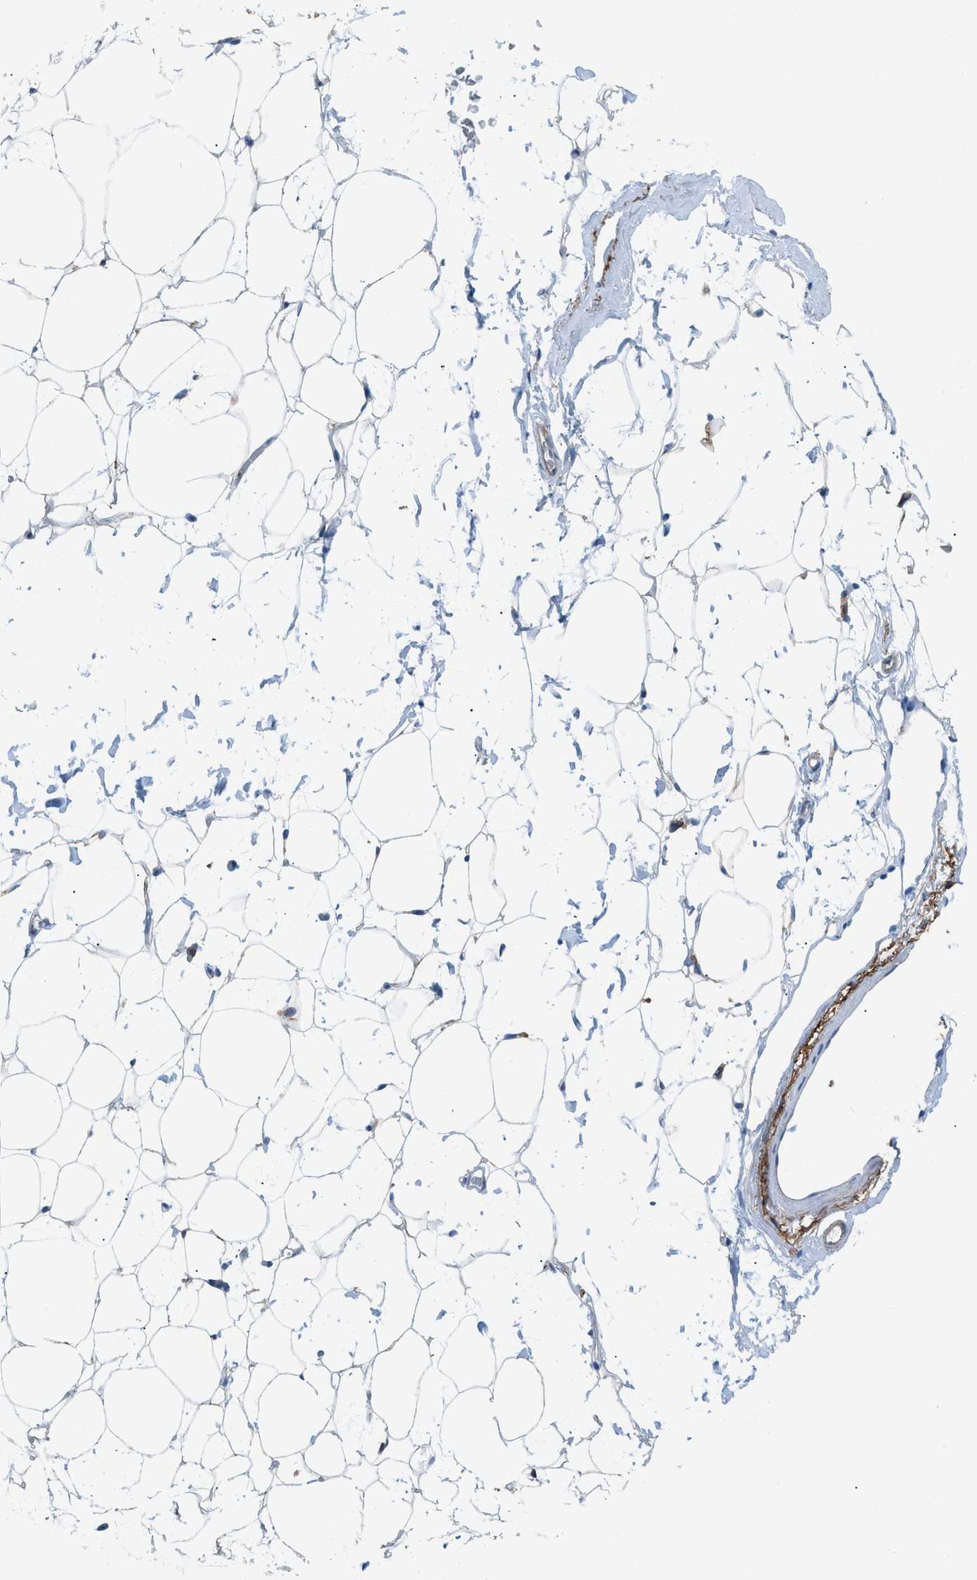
{"staining": {"intensity": "negative", "quantity": "none", "location": "none"}, "tissue": "adipose tissue", "cell_type": "Adipocytes", "image_type": "normal", "snomed": [{"axis": "morphology", "description": "Normal tissue, NOS"}, {"axis": "topography", "description": "Breast"}, {"axis": "topography", "description": "Soft tissue"}], "caption": "This micrograph is of unremarkable adipose tissue stained with IHC to label a protein in brown with the nuclei are counter-stained blue. There is no expression in adipocytes. The staining is performed using DAB (3,3'-diaminobenzidine) brown chromogen with nuclei counter-stained in using hematoxylin.", "gene": "HEG1", "patient": {"sex": "female", "age": 75}}